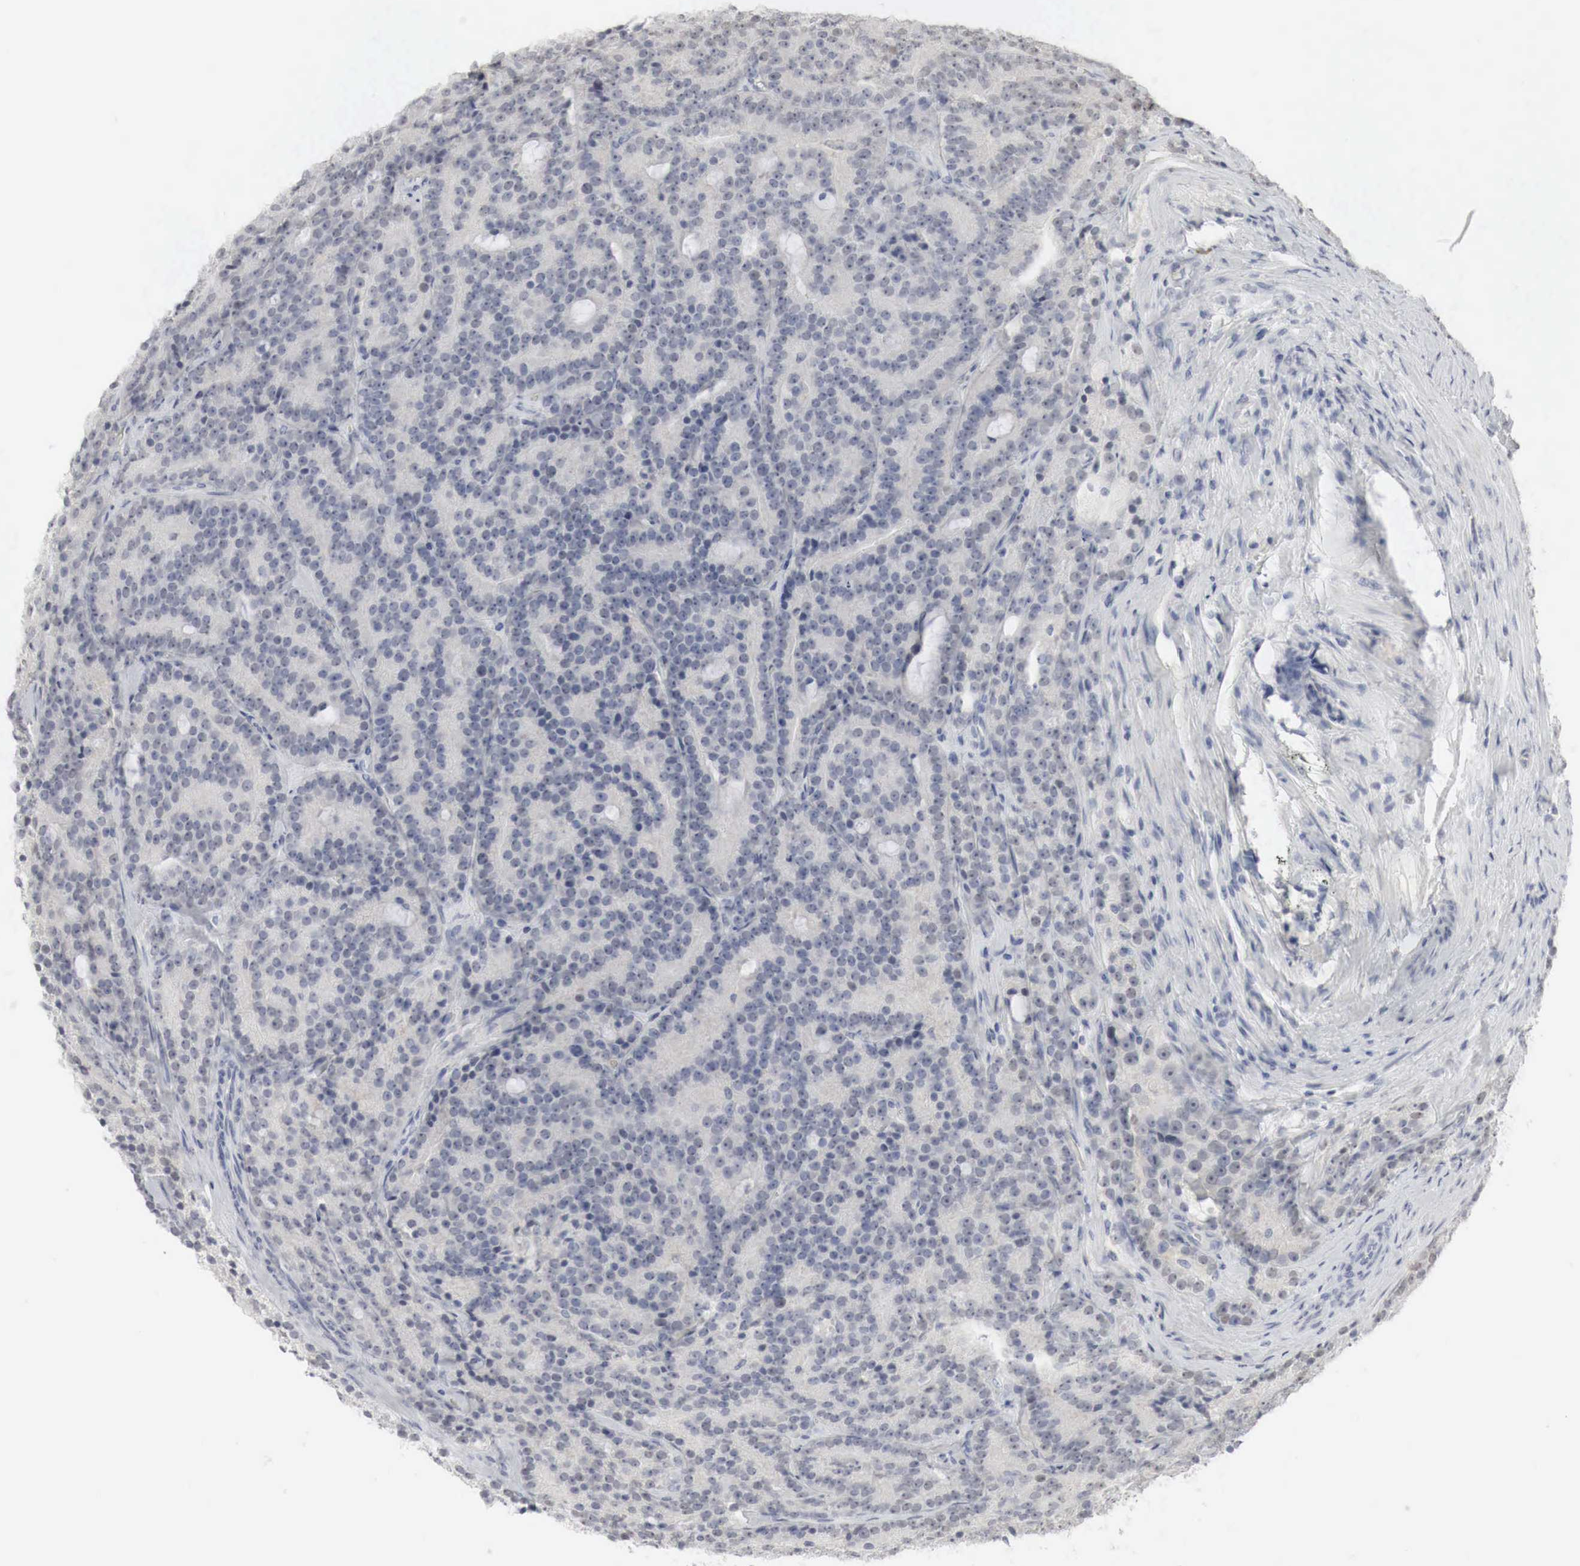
{"staining": {"intensity": "negative", "quantity": "none", "location": "none"}, "tissue": "prostate cancer", "cell_type": "Tumor cells", "image_type": "cancer", "snomed": [{"axis": "morphology", "description": "Adenocarcinoma, Medium grade"}, {"axis": "topography", "description": "Prostate"}], "caption": "There is no significant positivity in tumor cells of prostate cancer.", "gene": "TP63", "patient": {"sex": "male", "age": 65}}